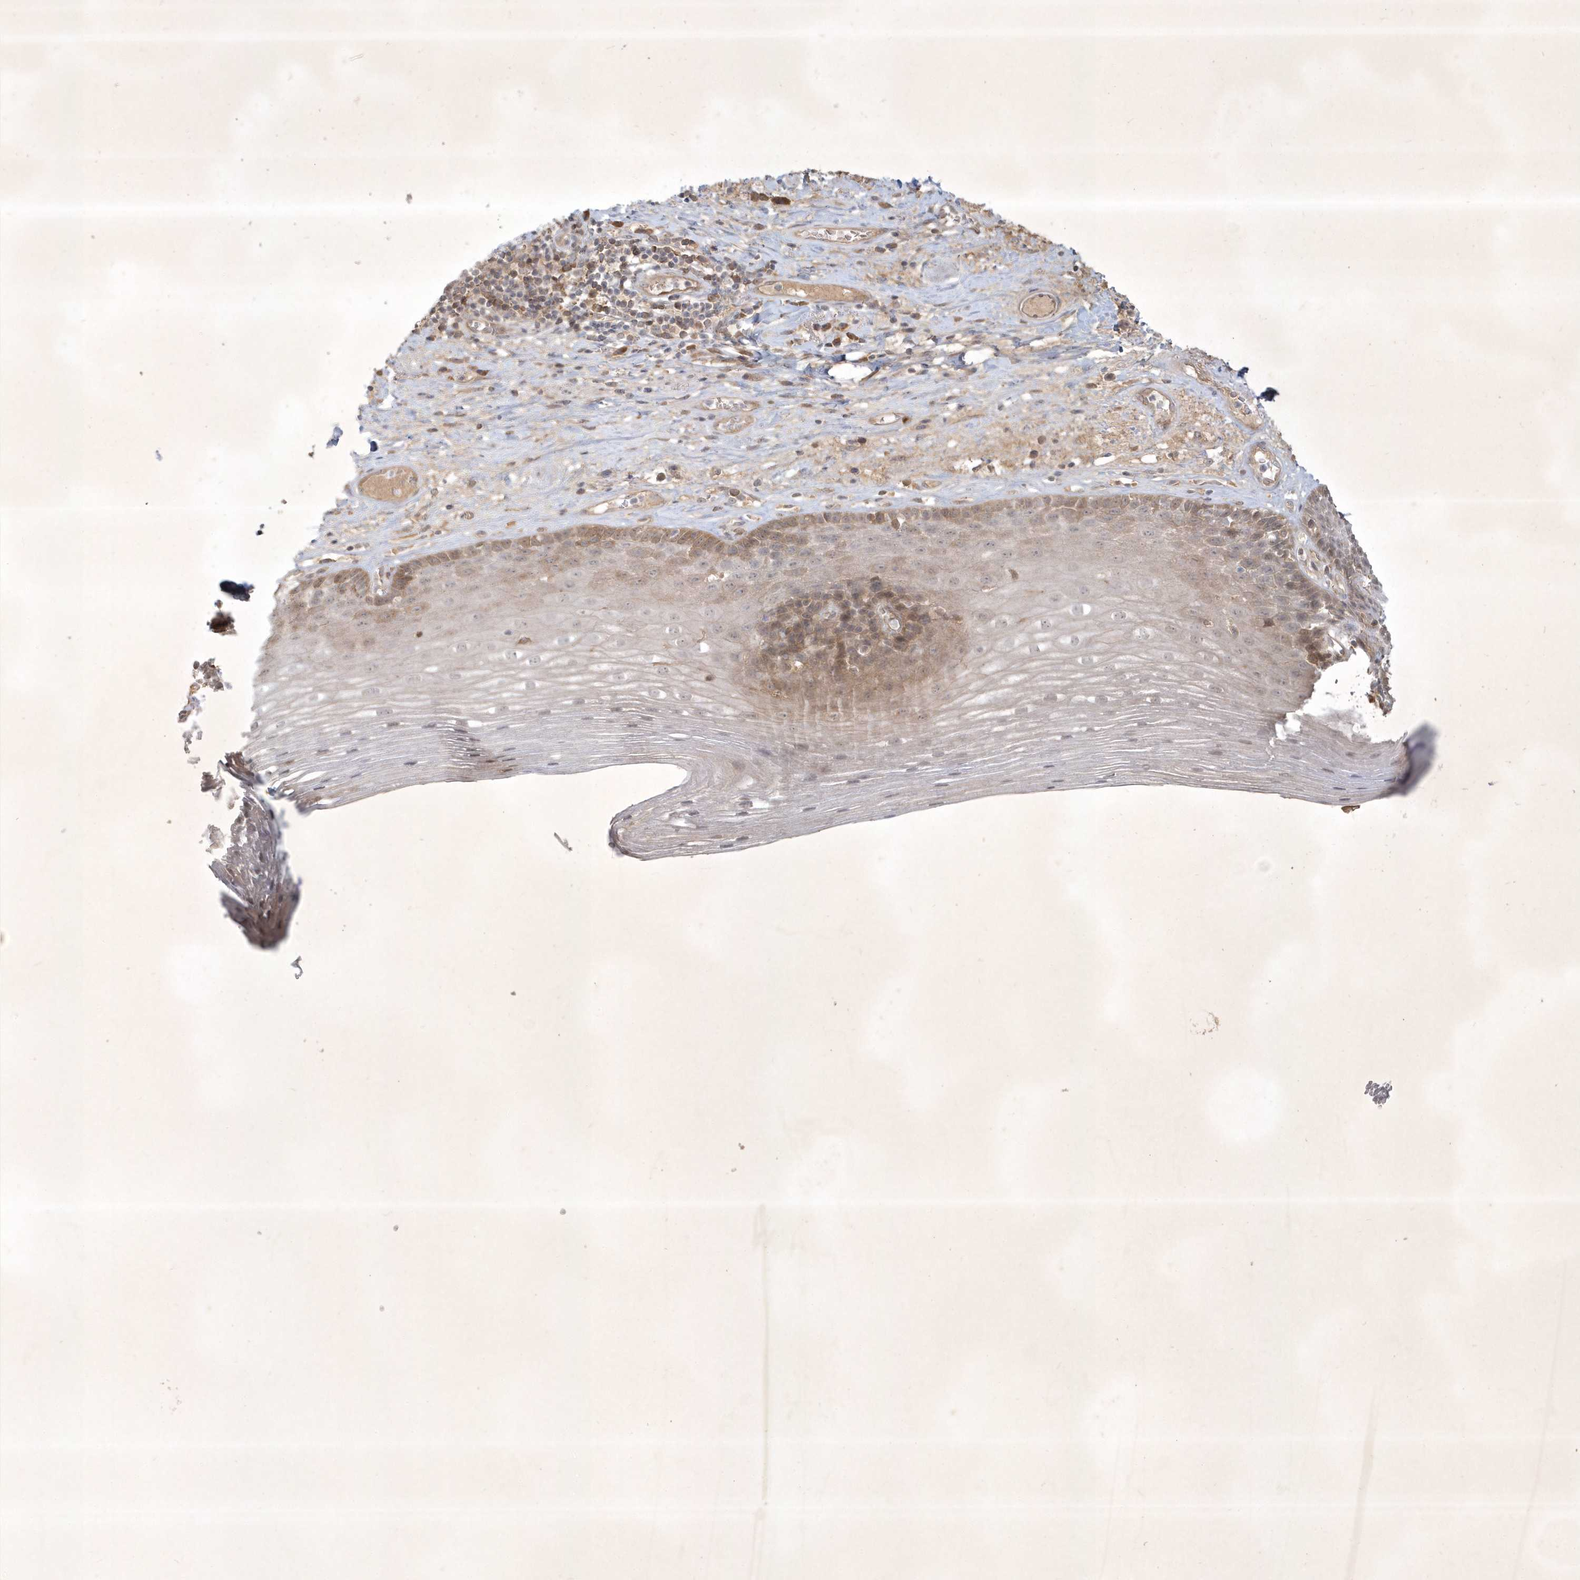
{"staining": {"intensity": "moderate", "quantity": "<25%", "location": "cytoplasmic/membranous"}, "tissue": "esophagus", "cell_type": "Squamous epithelial cells", "image_type": "normal", "snomed": [{"axis": "morphology", "description": "Normal tissue, NOS"}, {"axis": "topography", "description": "Esophagus"}], "caption": "Immunohistochemical staining of benign human esophagus reveals low levels of moderate cytoplasmic/membranous staining in approximately <25% of squamous epithelial cells. Immunohistochemistry stains the protein in brown and the nuclei are stained blue.", "gene": "BOD1L2", "patient": {"sex": "male", "age": 62}}